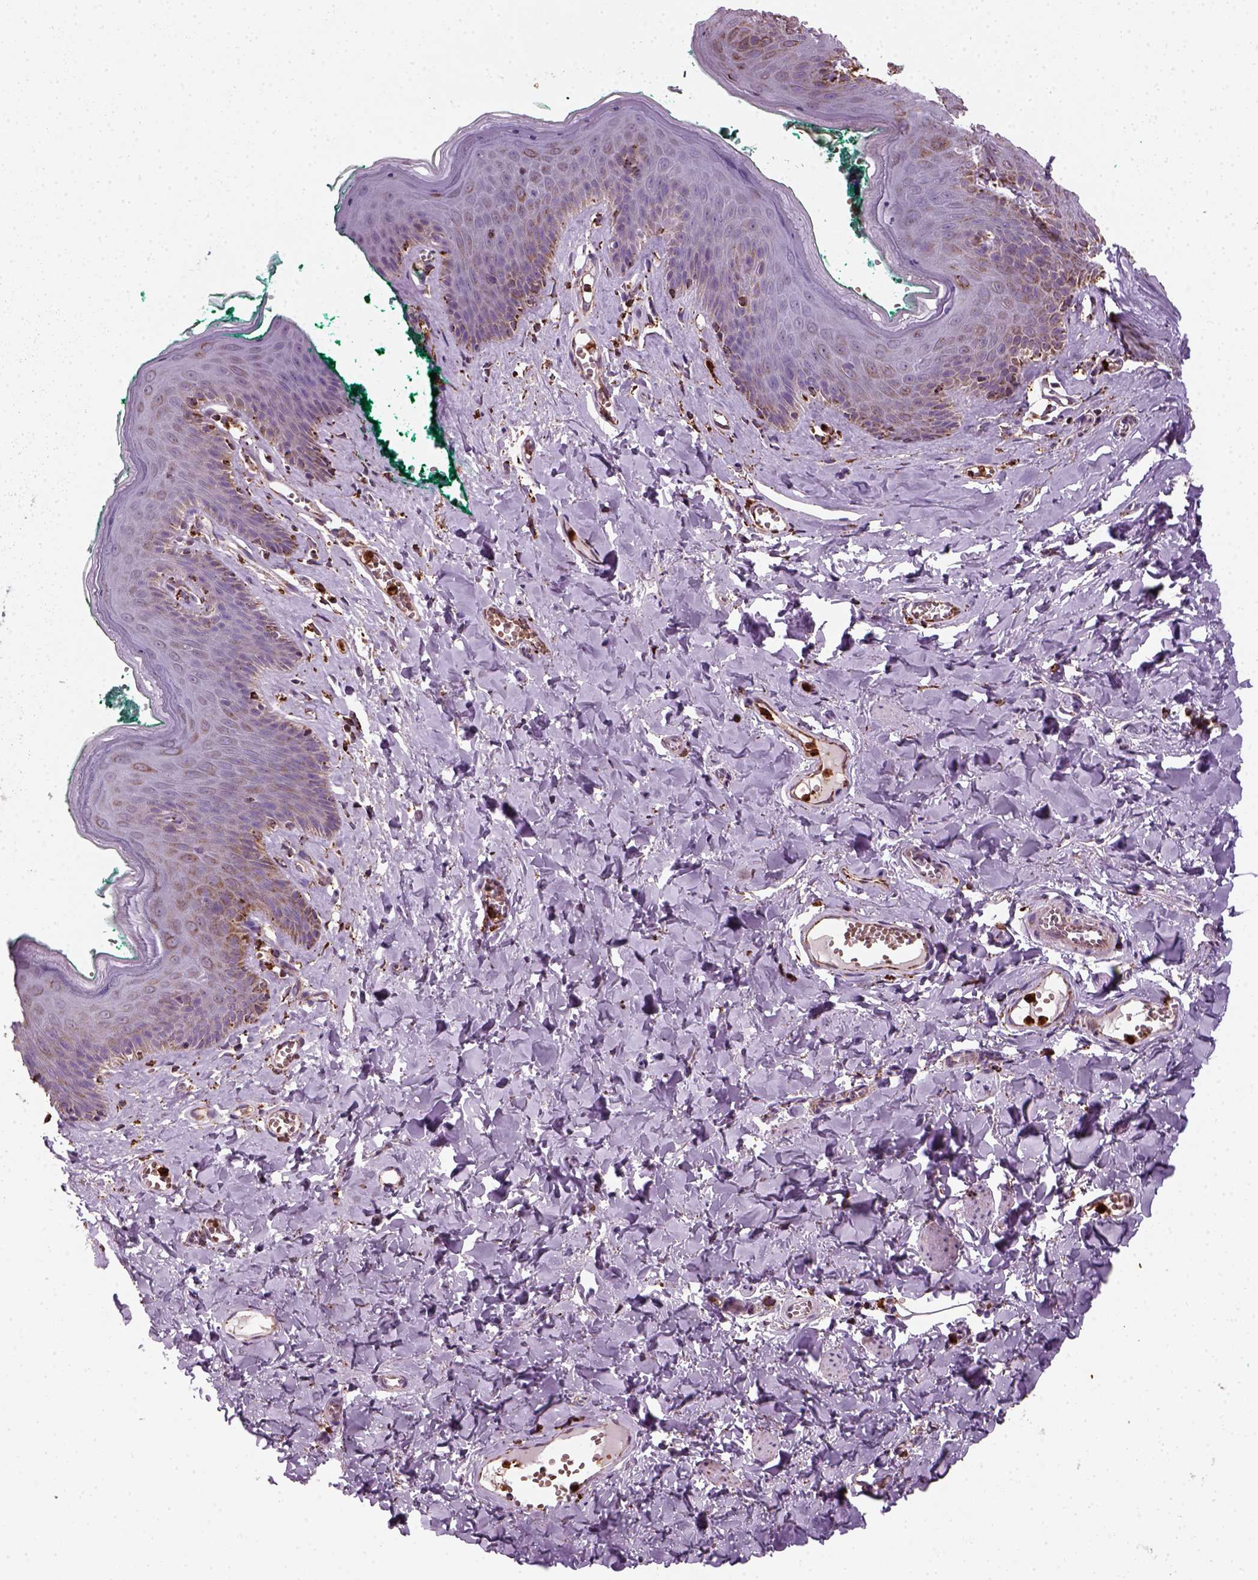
{"staining": {"intensity": "moderate", "quantity": ">75%", "location": "cytoplasmic/membranous,nuclear"}, "tissue": "skin", "cell_type": "Epidermal cells", "image_type": "normal", "snomed": [{"axis": "morphology", "description": "Normal tissue, NOS"}, {"axis": "topography", "description": "Vulva"}, {"axis": "topography", "description": "Peripheral nerve tissue"}], "caption": "DAB (3,3'-diaminobenzidine) immunohistochemical staining of unremarkable human skin exhibits moderate cytoplasmic/membranous,nuclear protein expression in about >75% of epidermal cells. Nuclei are stained in blue.", "gene": "NUDT16L1", "patient": {"sex": "female", "age": 66}}